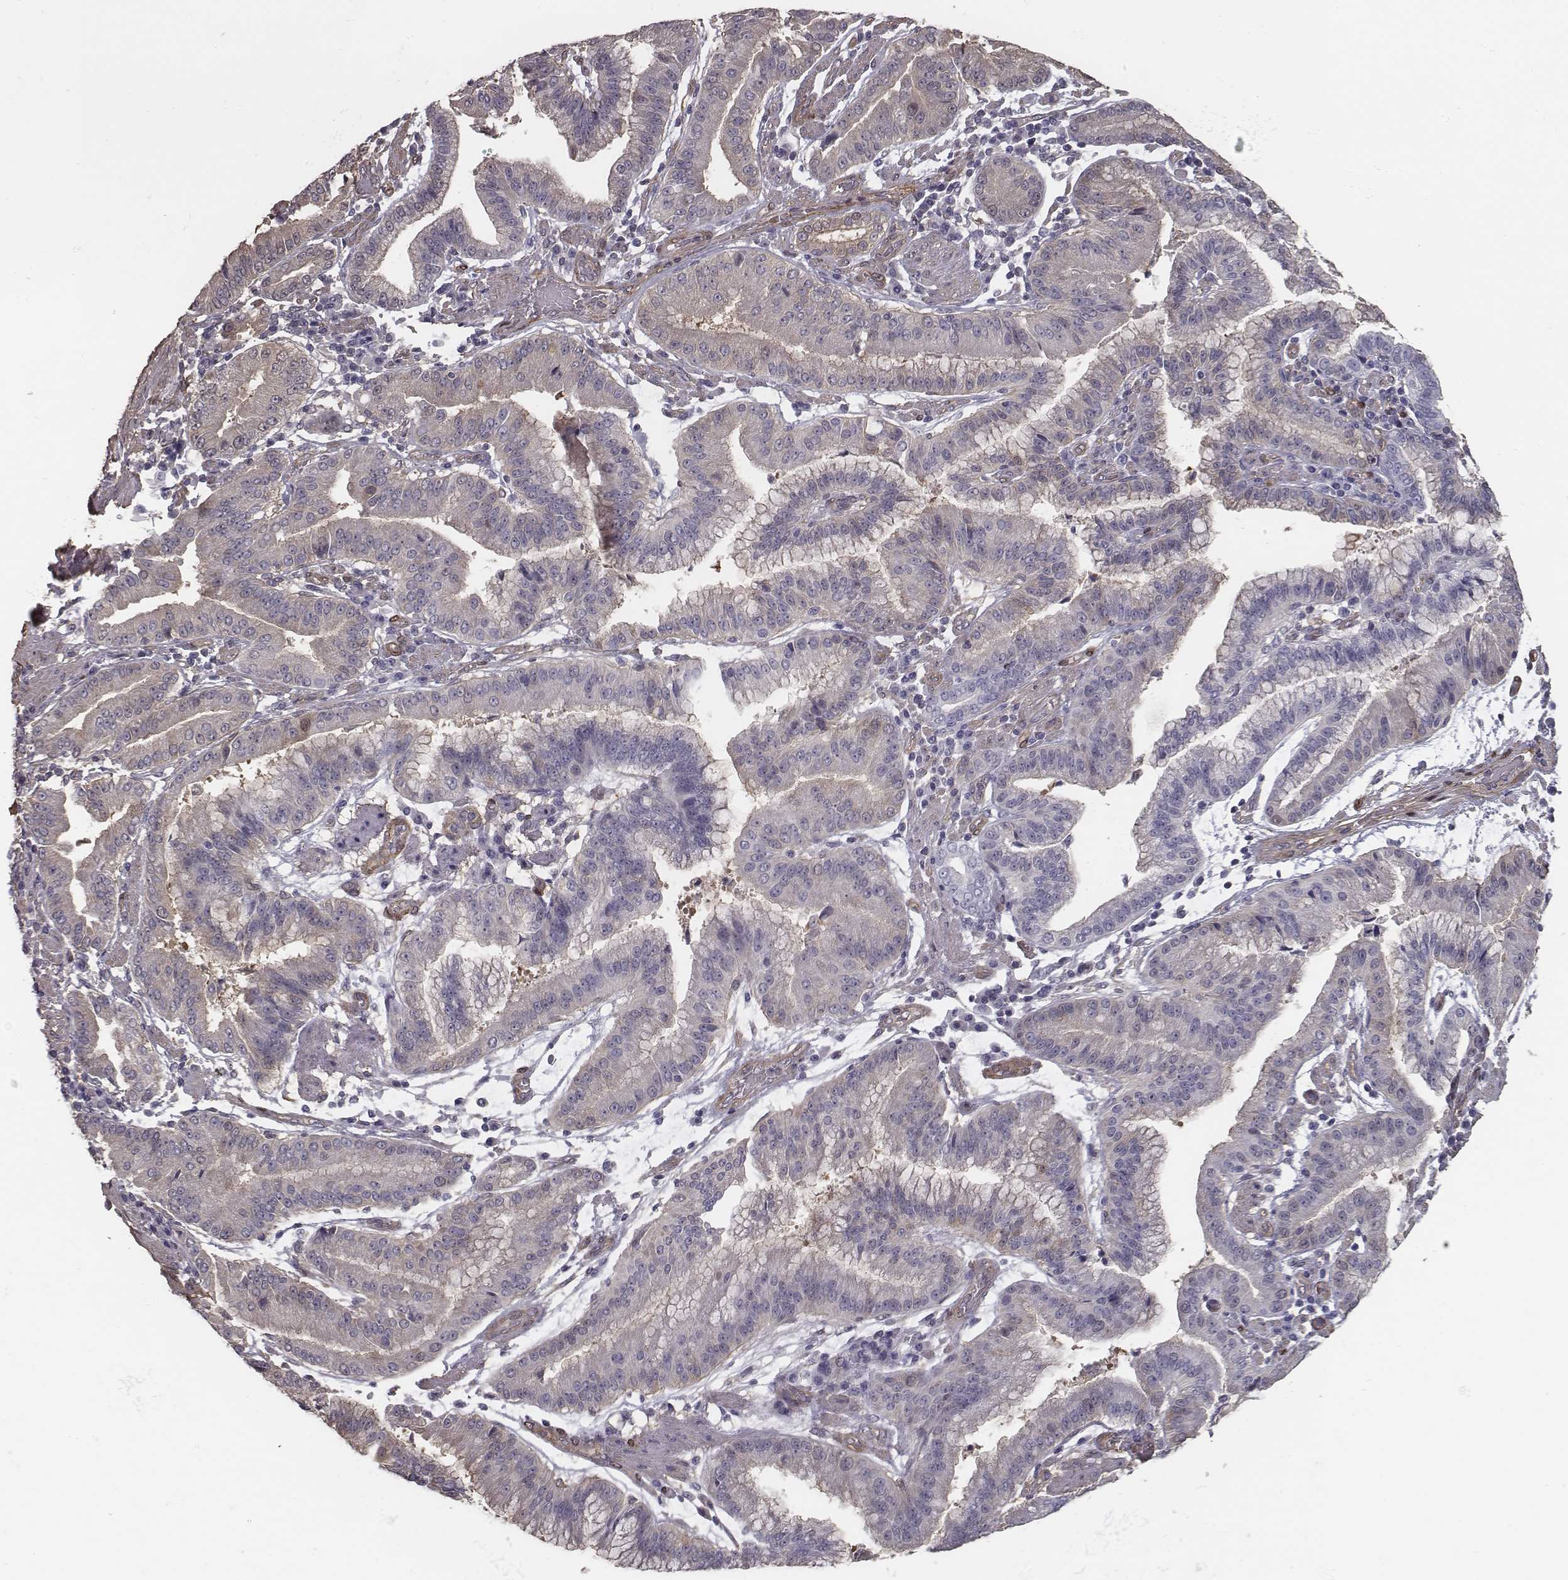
{"staining": {"intensity": "negative", "quantity": "none", "location": "none"}, "tissue": "stomach cancer", "cell_type": "Tumor cells", "image_type": "cancer", "snomed": [{"axis": "morphology", "description": "Adenocarcinoma, NOS"}, {"axis": "topography", "description": "Stomach"}], "caption": "Protein analysis of stomach adenocarcinoma reveals no significant positivity in tumor cells.", "gene": "ISYNA1", "patient": {"sex": "male", "age": 83}}